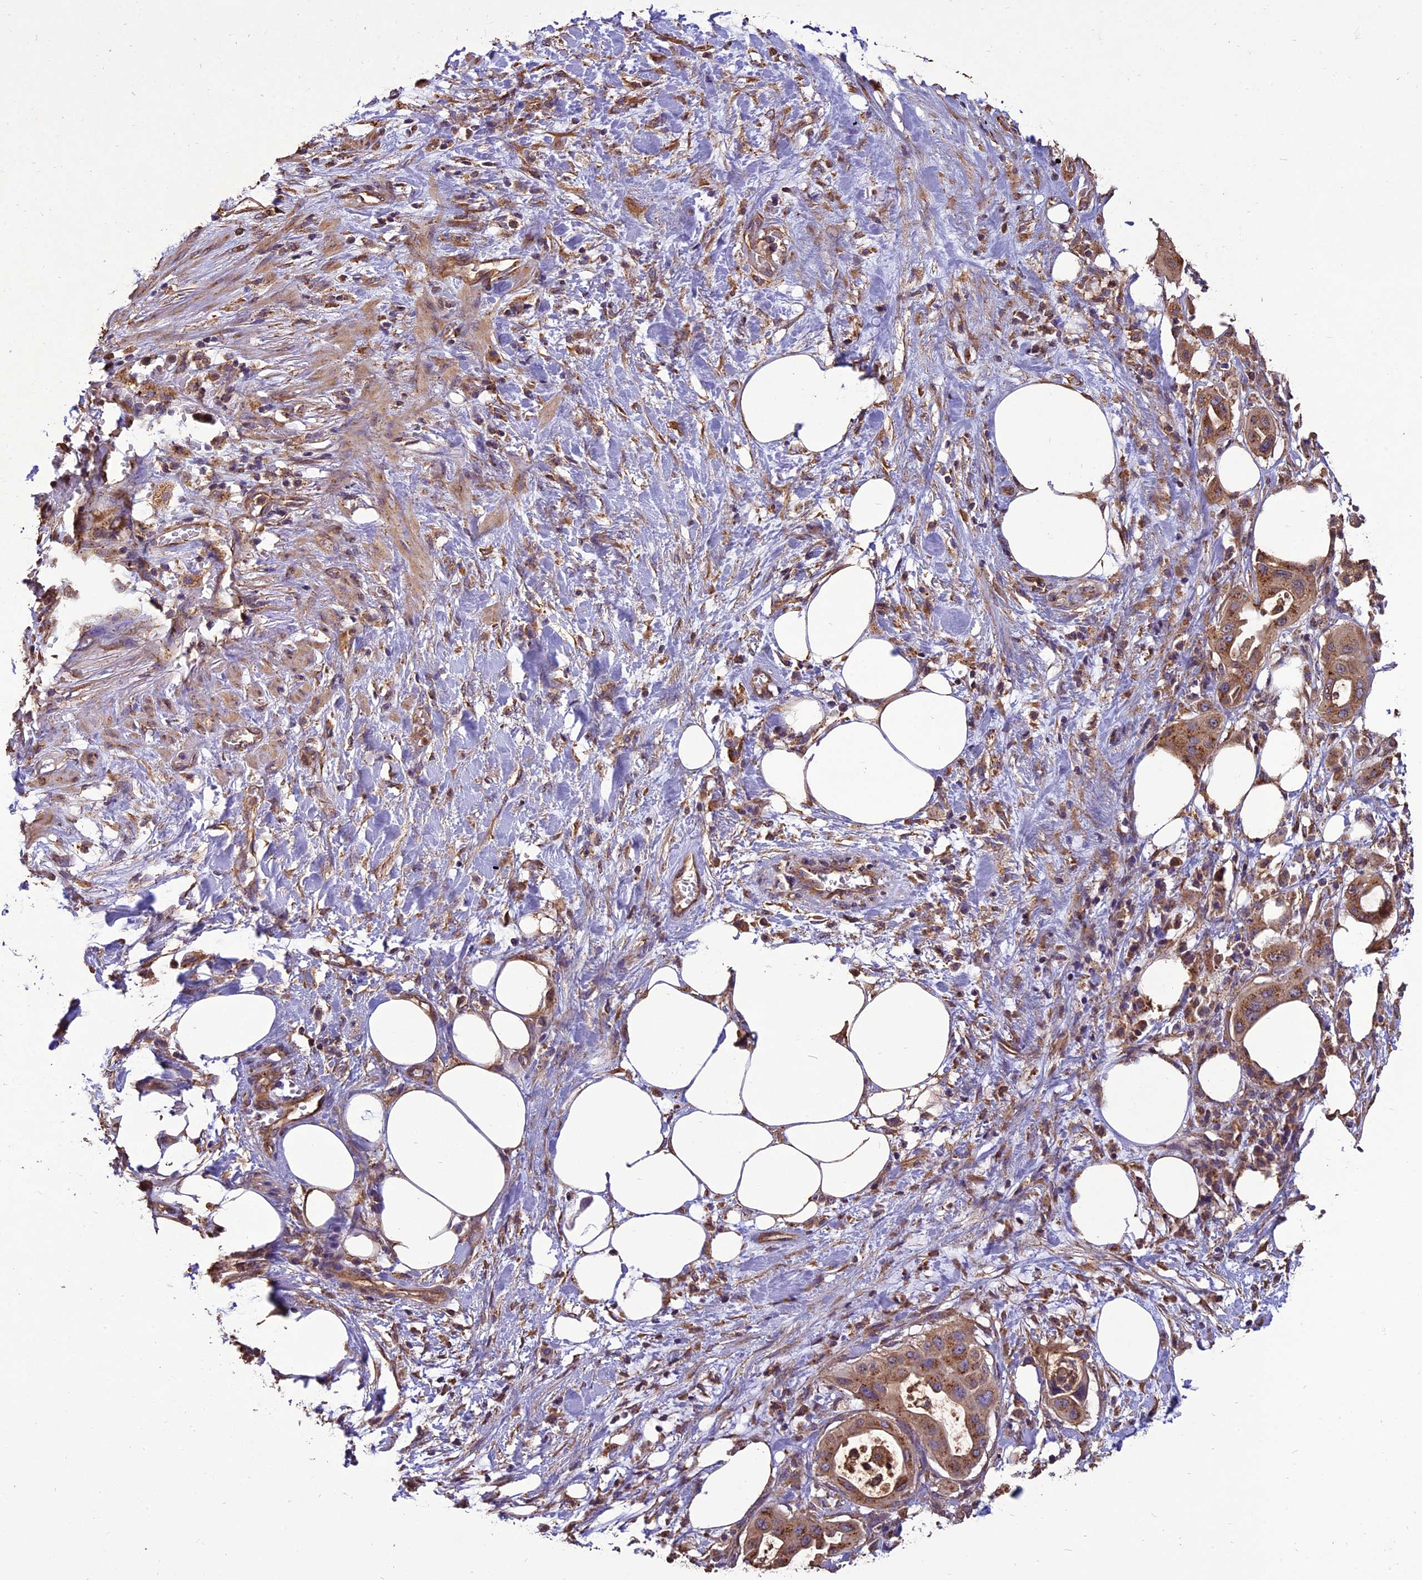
{"staining": {"intensity": "moderate", "quantity": ">75%", "location": "cytoplasmic/membranous"}, "tissue": "pancreatic cancer", "cell_type": "Tumor cells", "image_type": "cancer", "snomed": [{"axis": "morphology", "description": "Adenocarcinoma, NOS"}, {"axis": "topography", "description": "Pancreas"}], "caption": "Pancreatic adenocarcinoma was stained to show a protein in brown. There is medium levels of moderate cytoplasmic/membranous staining in about >75% of tumor cells.", "gene": "CHMP2A", "patient": {"sex": "male", "age": 68}}